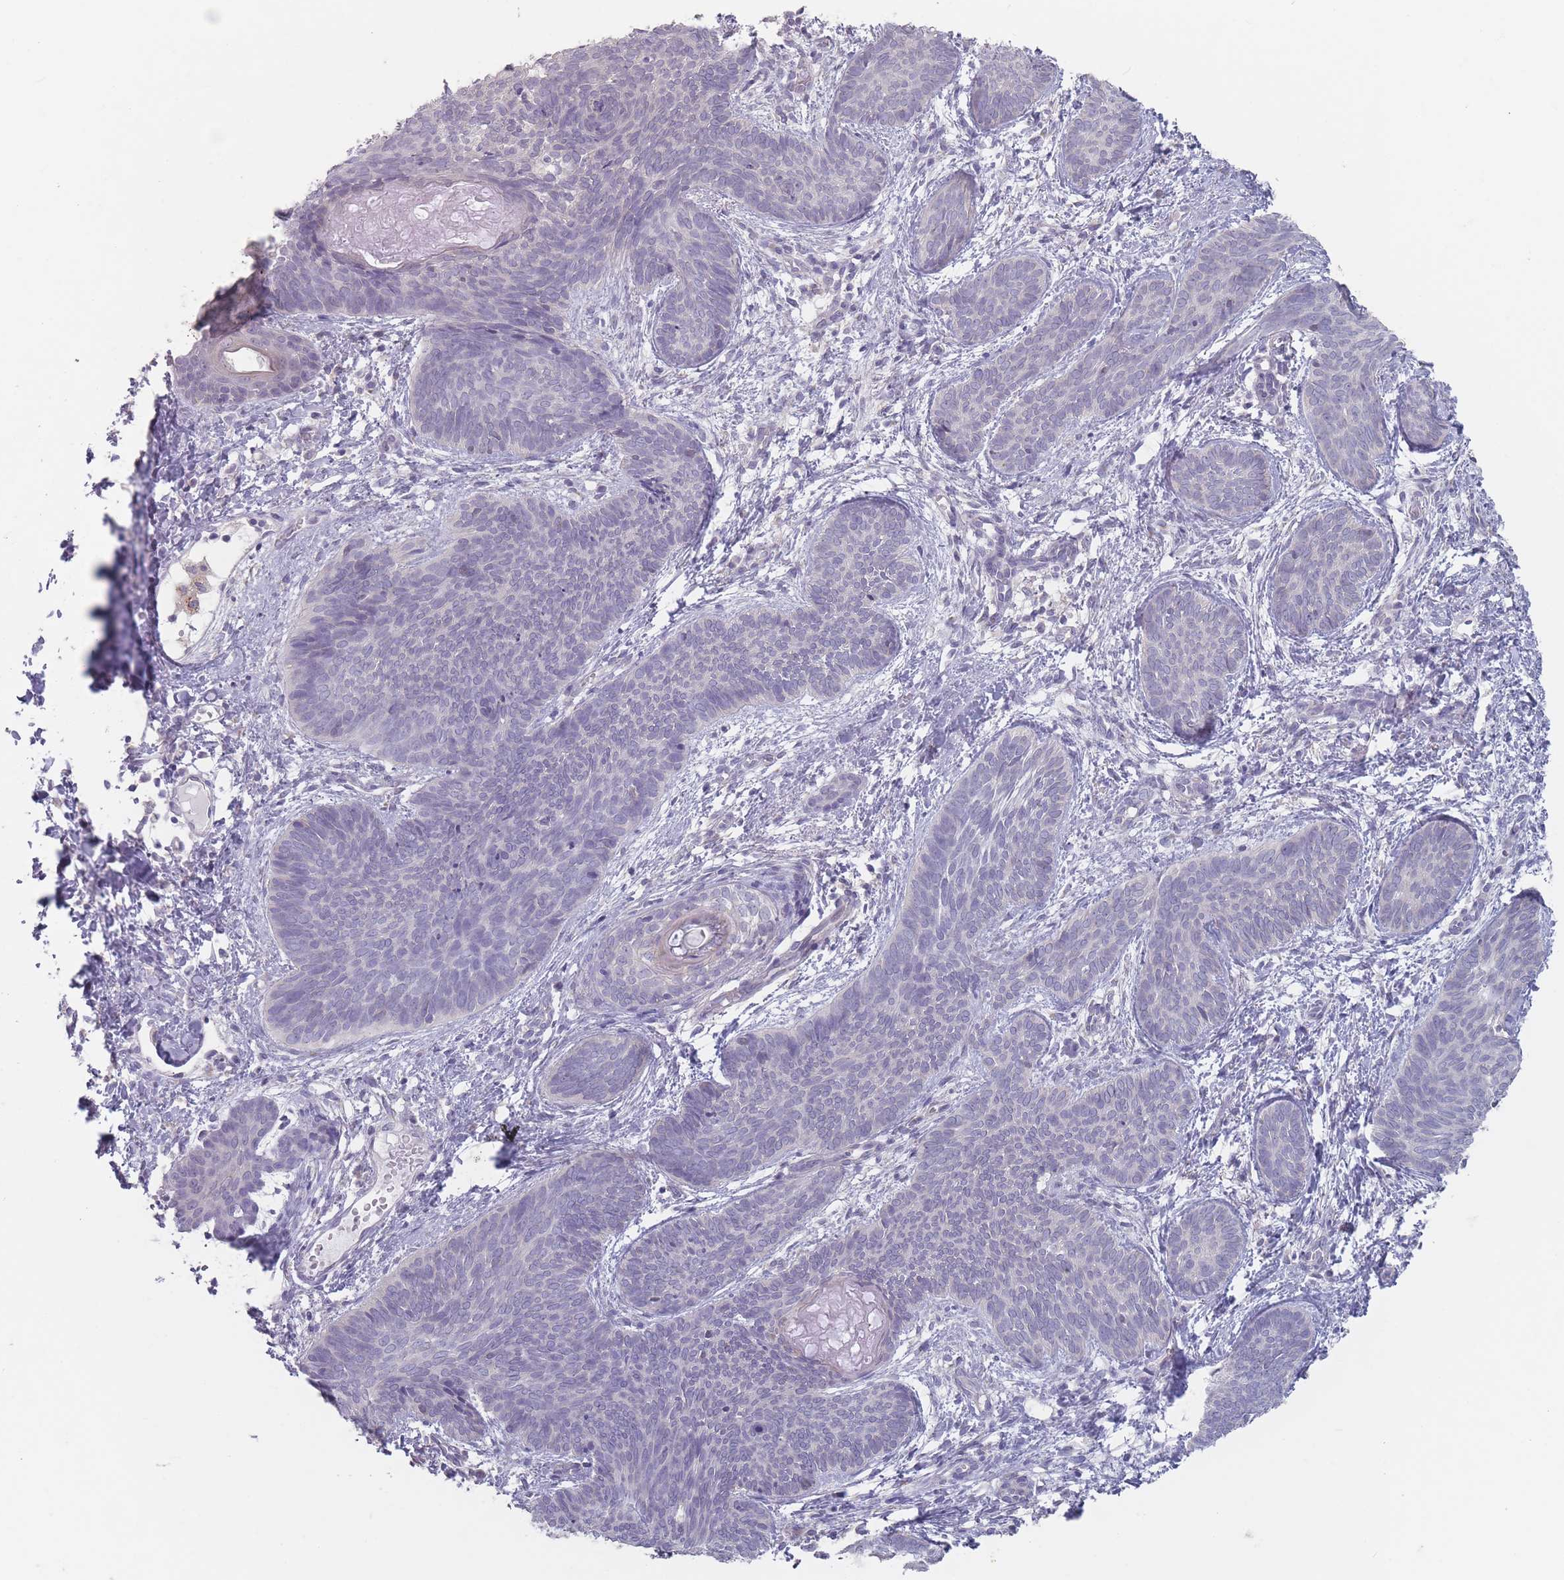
{"staining": {"intensity": "negative", "quantity": "none", "location": "none"}, "tissue": "skin cancer", "cell_type": "Tumor cells", "image_type": "cancer", "snomed": [{"axis": "morphology", "description": "Basal cell carcinoma"}, {"axis": "topography", "description": "Skin"}], "caption": "The photomicrograph demonstrates no significant expression in tumor cells of basal cell carcinoma (skin).", "gene": "AKAIN1", "patient": {"sex": "female", "age": 81}}